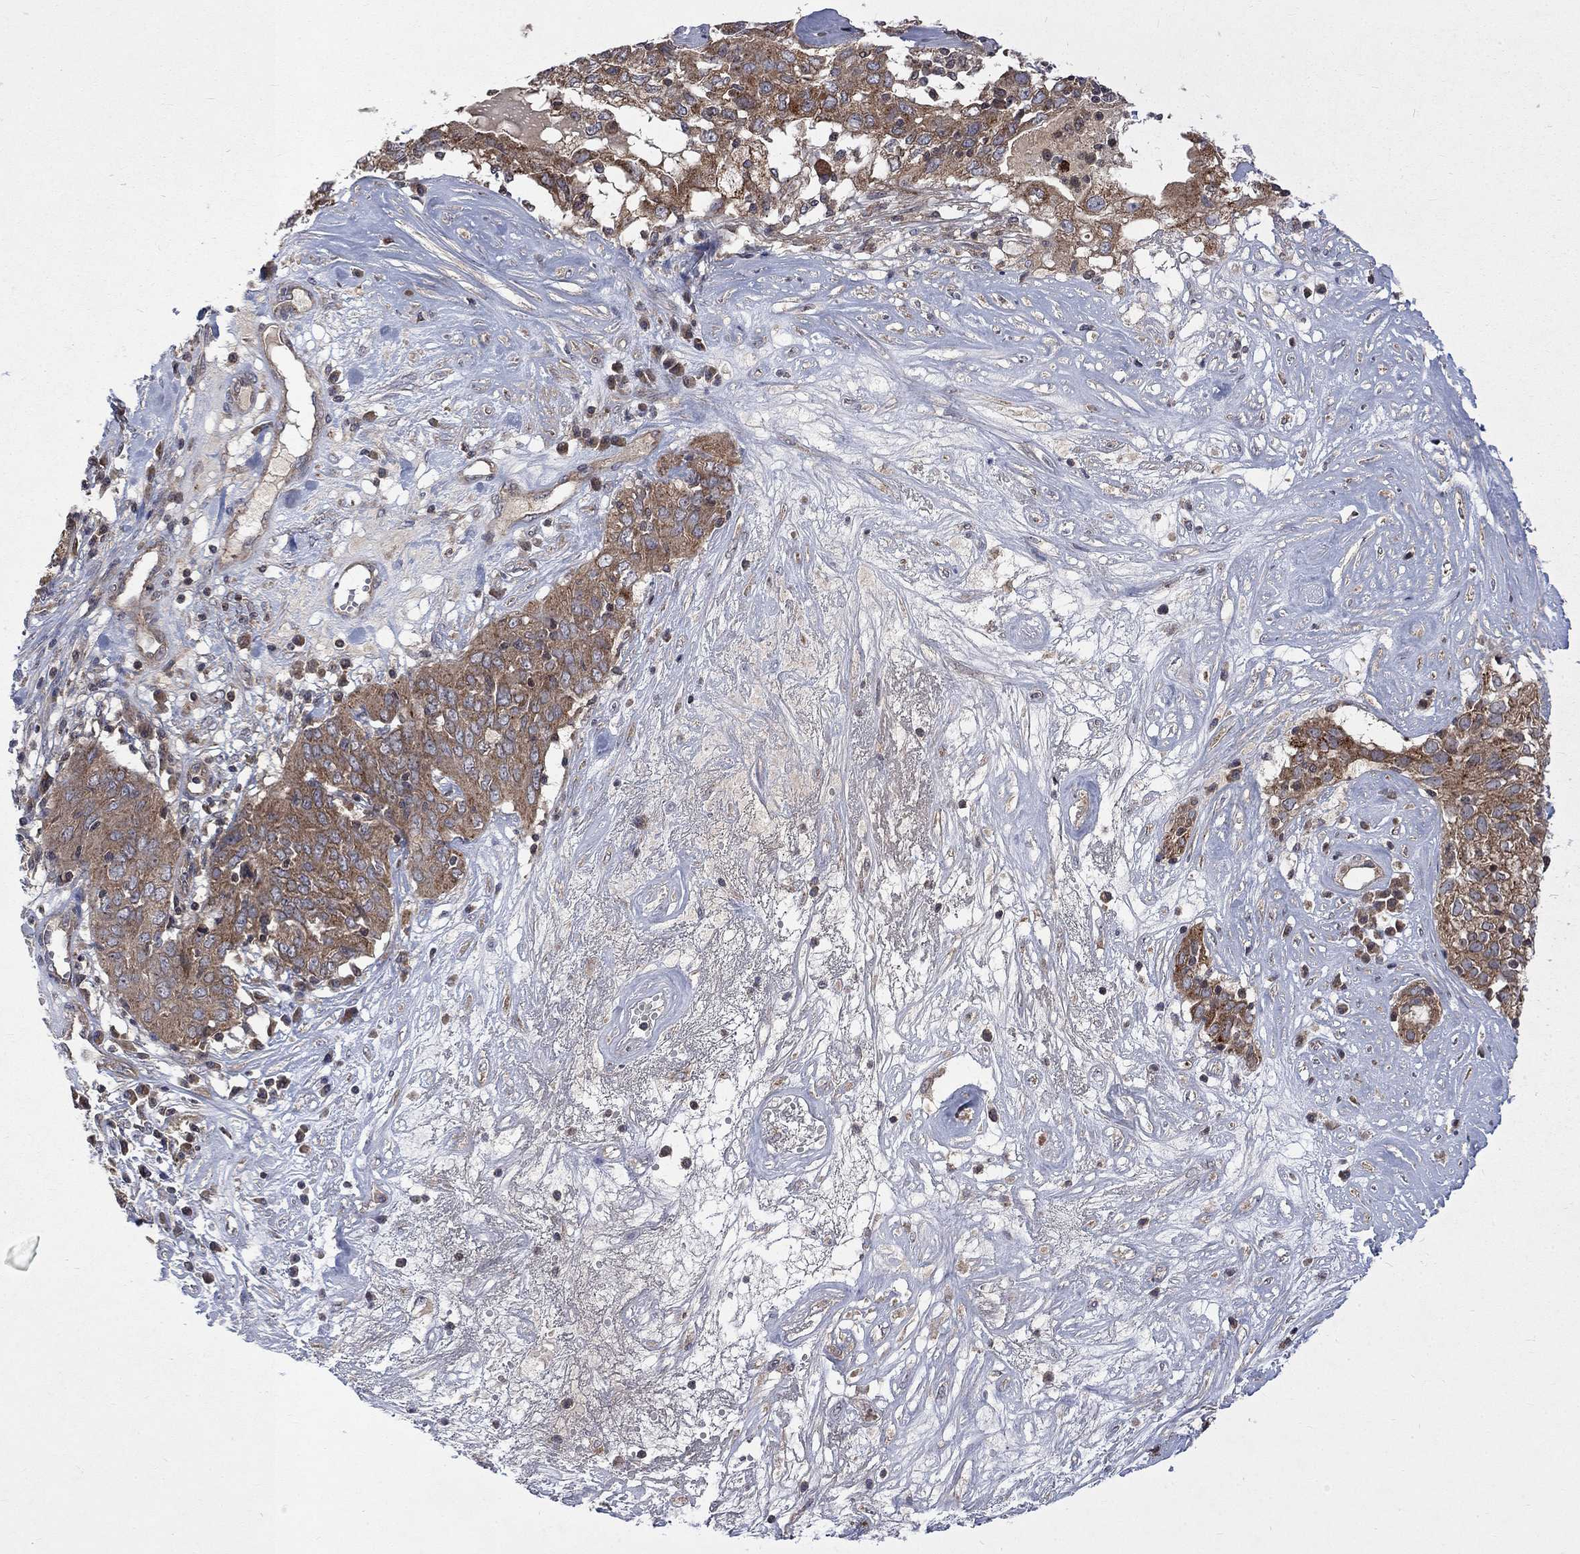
{"staining": {"intensity": "moderate", "quantity": "25%-75%", "location": "cytoplasmic/membranous"}, "tissue": "ovarian cancer", "cell_type": "Tumor cells", "image_type": "cancer", "snomed": [{"axis": "morphology", "description": "Carcinoma, endometroid"}, {"axis": "topography", "description": "Ovary"}], "caption": "Immunohistochemistry (IHC) staining of ovarian cancer (endometroid carcinoma), which displays medium levels of moderate cytoplasmic/membranous expression in approximately 25%-75% of tumor cells indicating moderate cytoplasmic/membranous protein expression. The staining was performed using DAB (3,3'-diaminobenzidine) (brown) for protein detection and nuclei were counterstained in hematoxylin (blue).", "gene": "TMEM33", "patient": {"sex": "female", "age": 50}}